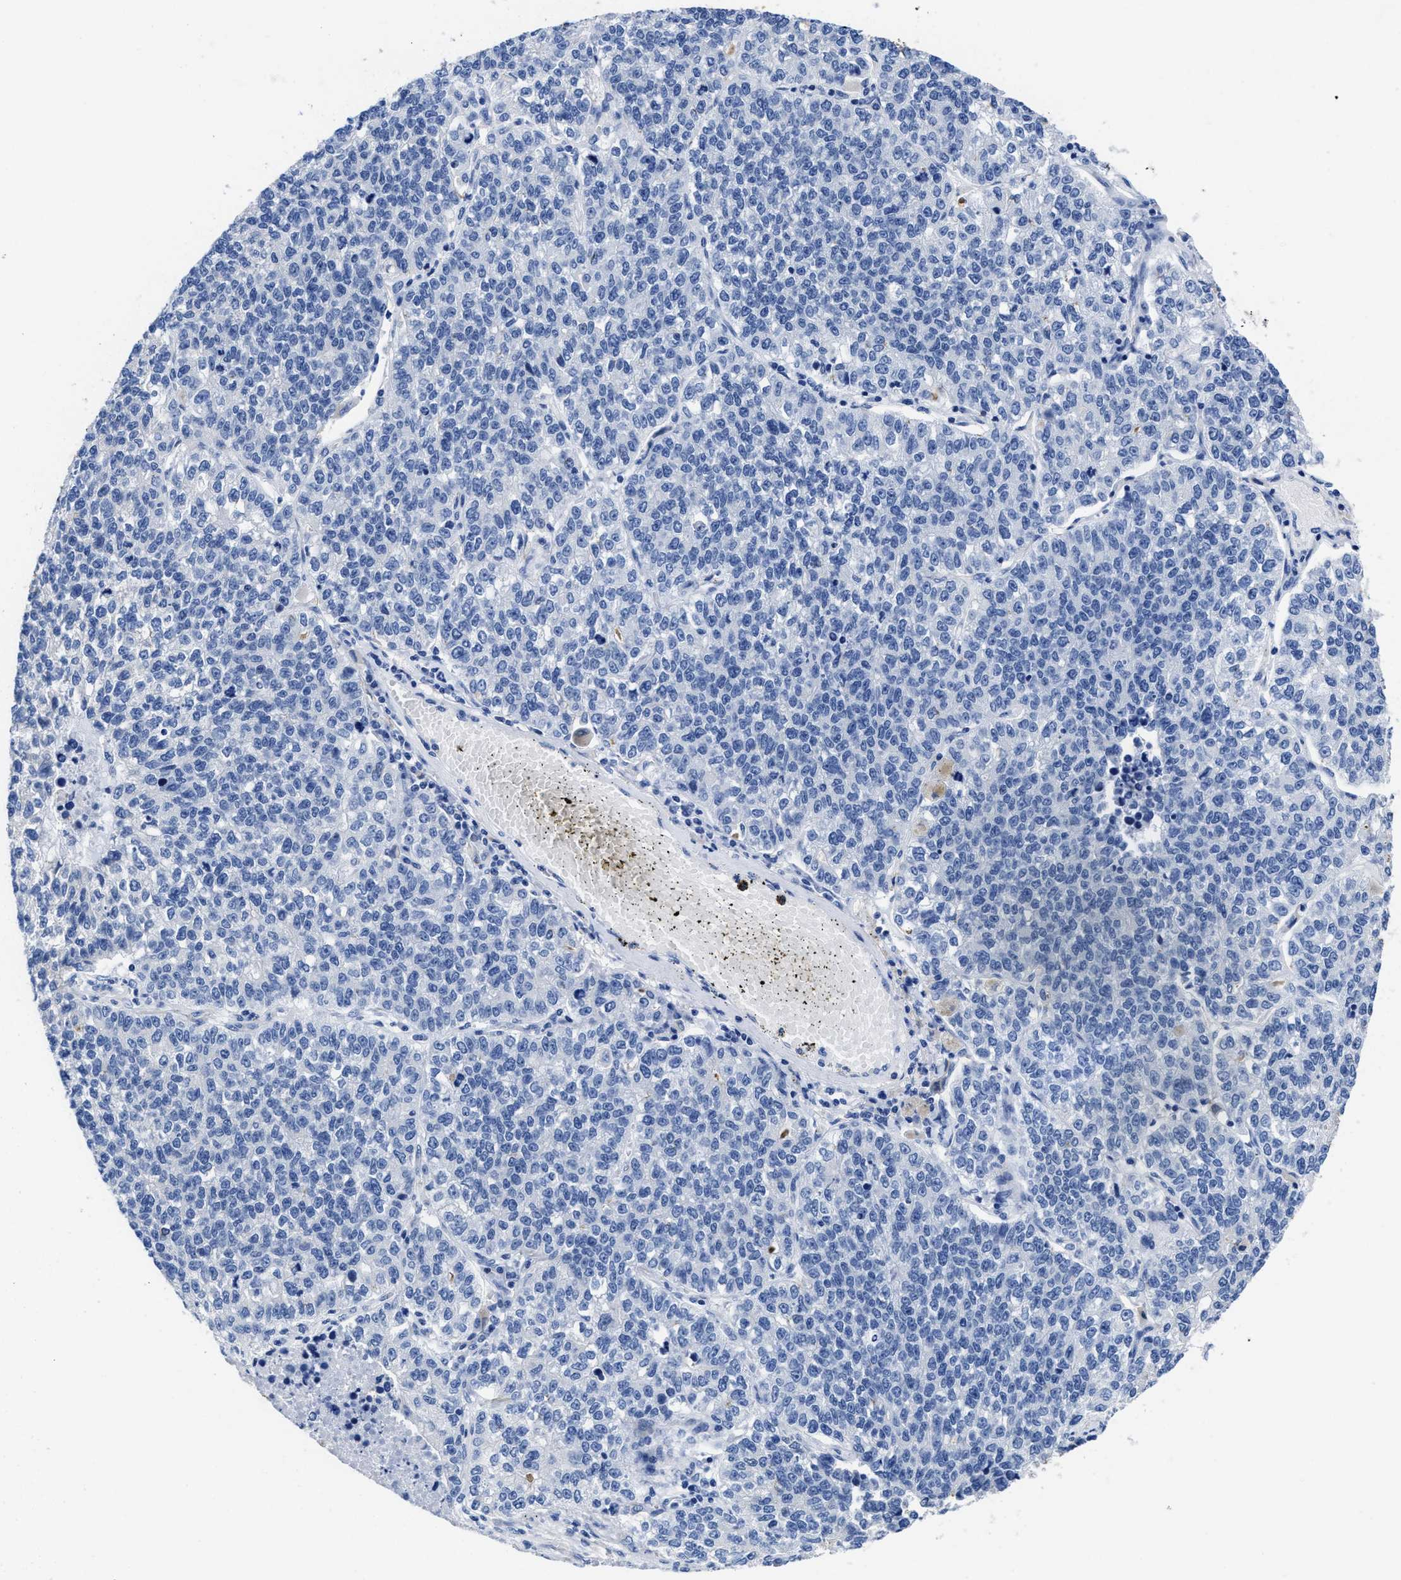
{"staining": {"intensity": "negative", "quantity": "none", "location": "none"}, "tissue": "lung cancer", "cell_type": "Tumor cells", "image_type": "cancer", "snomed": [{"axis": "morphology", "description": "Adenocarcinoma, NOS"}, {"axis": "topography", "description": "Lung"}], "caption": "High magnification brightfield microscopy of adenocarcinoma (lung) stained with DAB (3,3'-diaminobenzidine) (brown) and counterstained with hematoxylin (blue): tumor cells show no significant expression.", "gene": "HOOK1", "patient": {"sex": "male", "age": 49}}